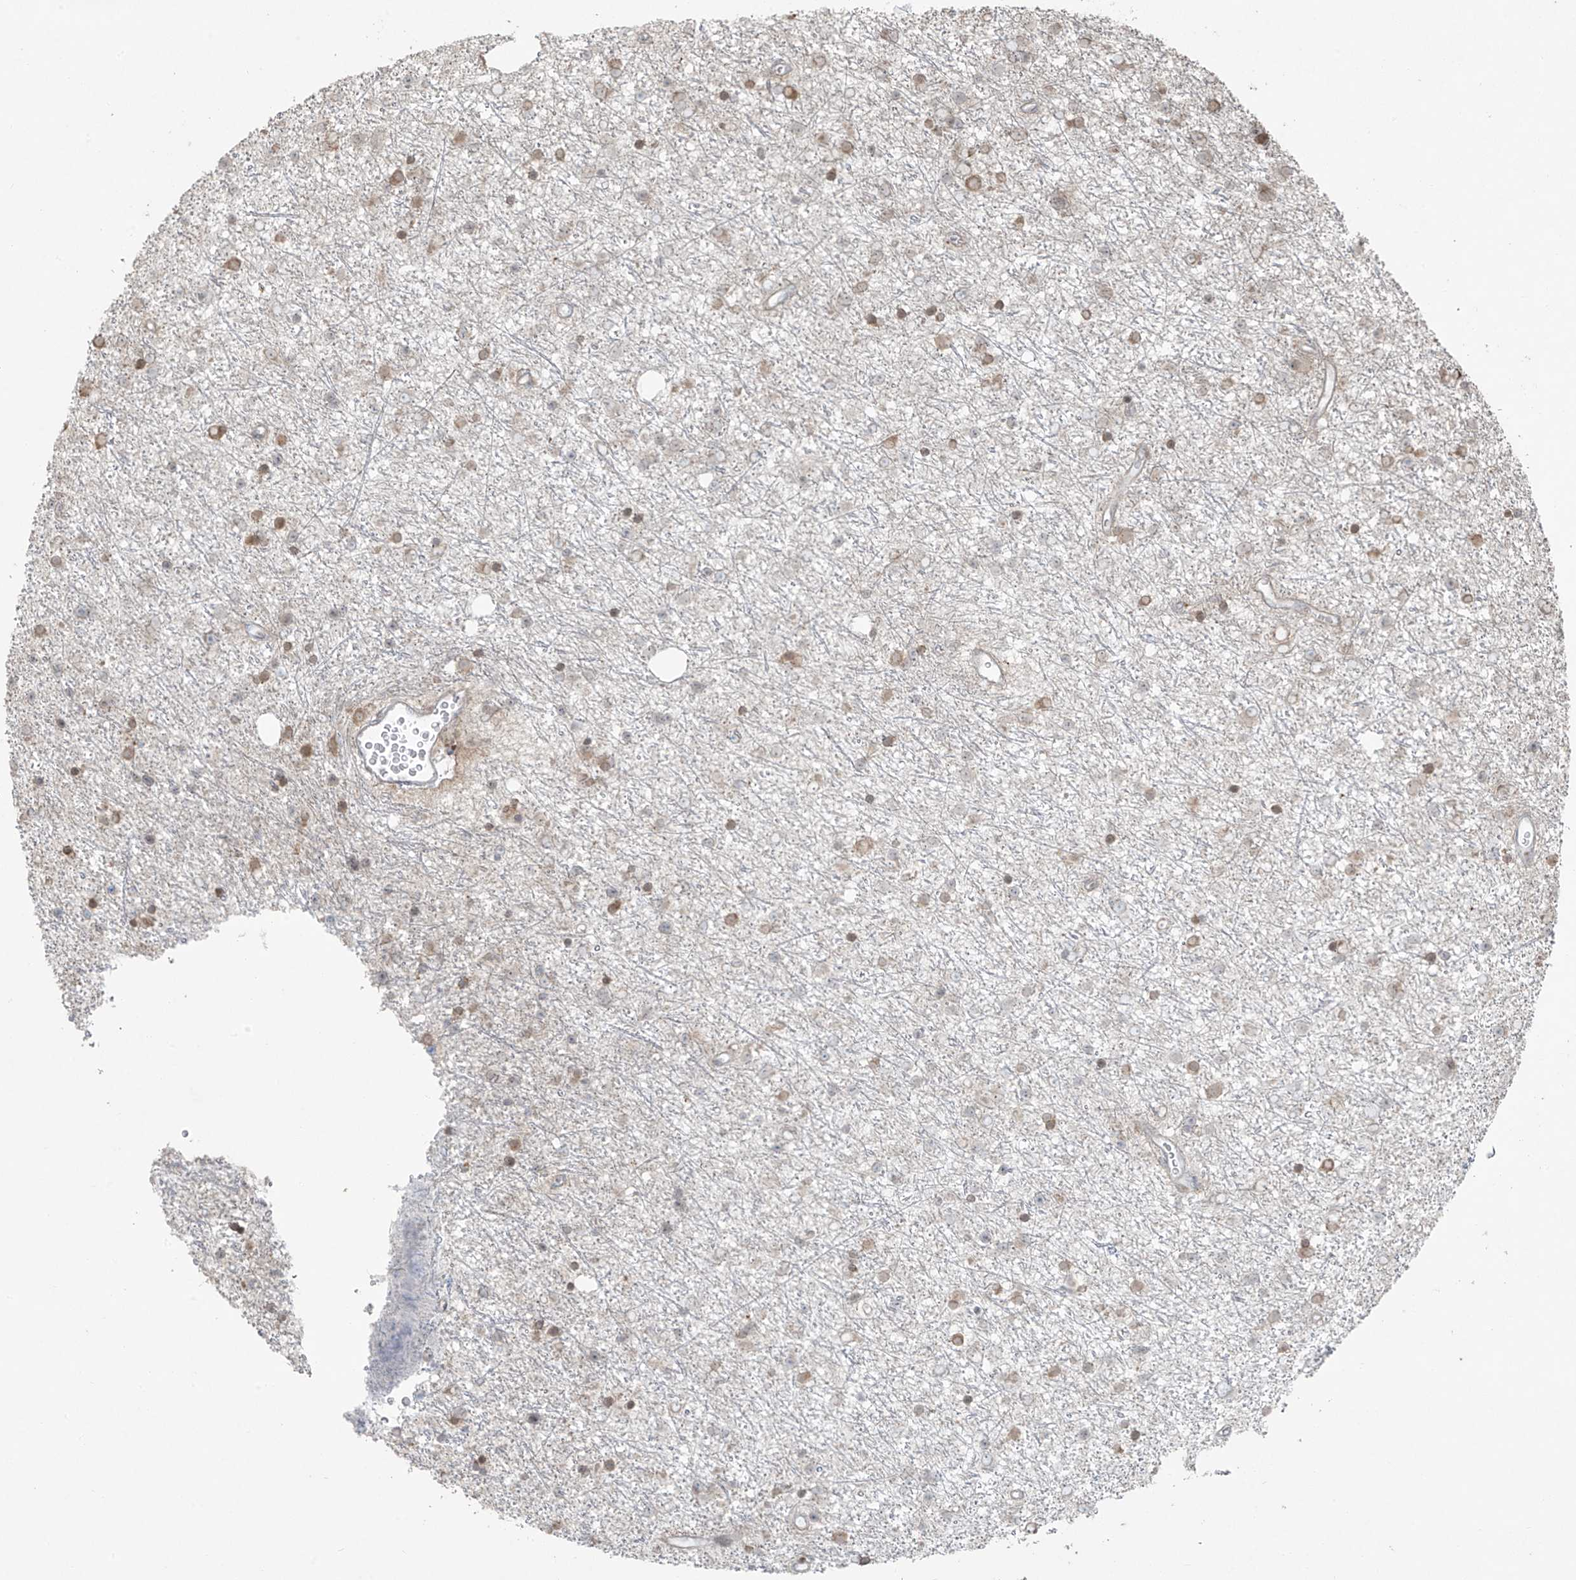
{"staining": {"intensity": "moderate", "quantity": "<25%", "location": "cytoplasmic/membranous,nuclear"}, "tissue": "glioma", "cell_type": "Tumor cells", "image_type": "cancer", "snomed": [{"axis": "morphology", "description": "Glioma, malignant, Low grade"}, {"axis": "topography", "description": "Cerebral cortex"}], "caption": "Moderate cytoplasmic/membranous and nuclear protein positivity is present in approximately <25% of tumor cells in low-grade glioma (malignant).", "gene": "TTC22", "patient": {"sex": "female", "age": 39}}